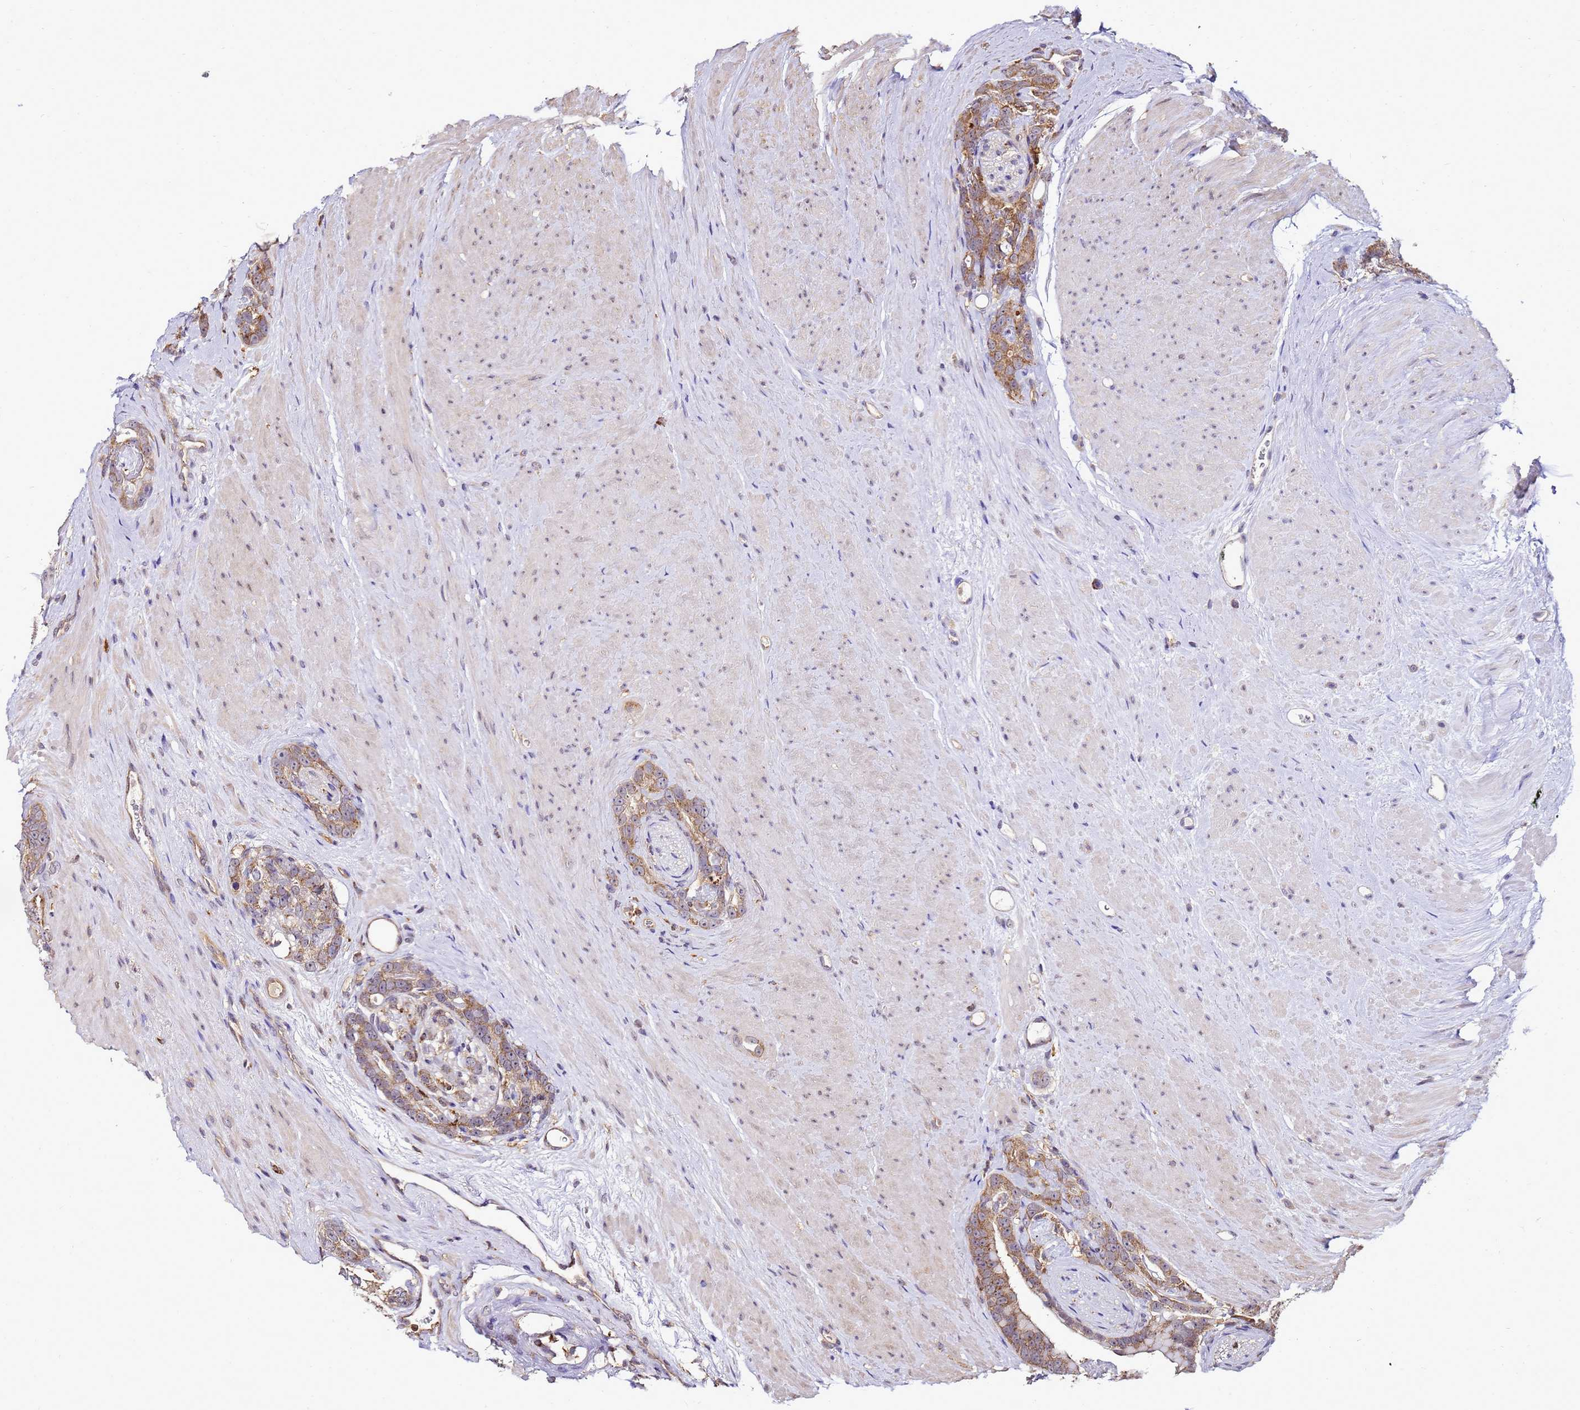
{"staining": {"intensity": "moderate", "quantity": "25%-75%", "location": "cytoplasmic/membranous"}, "tissue": "prostate cancer", "cell_type": "Tumor cells", "image_type": "cancer", "snomed": [{"axis": "morphology", "description": "Adenocarcinoma, High grade"}, {"axis": "topography", "description": "Prostate"}], "caption": "Immunohistochemistry histopathology image of neoplastic tissue: human high-grade adenocarcinoma (prostate) stained using immunohistochemistry demonstrates medium levels of moderate protein expression localized specifically in the cytoplasmic/membranous of tumor cells, appearing as a cytoplasmic/membranous brown color.", "gene": "TRABD", "patient": {"sex": "male", "age": 74}}